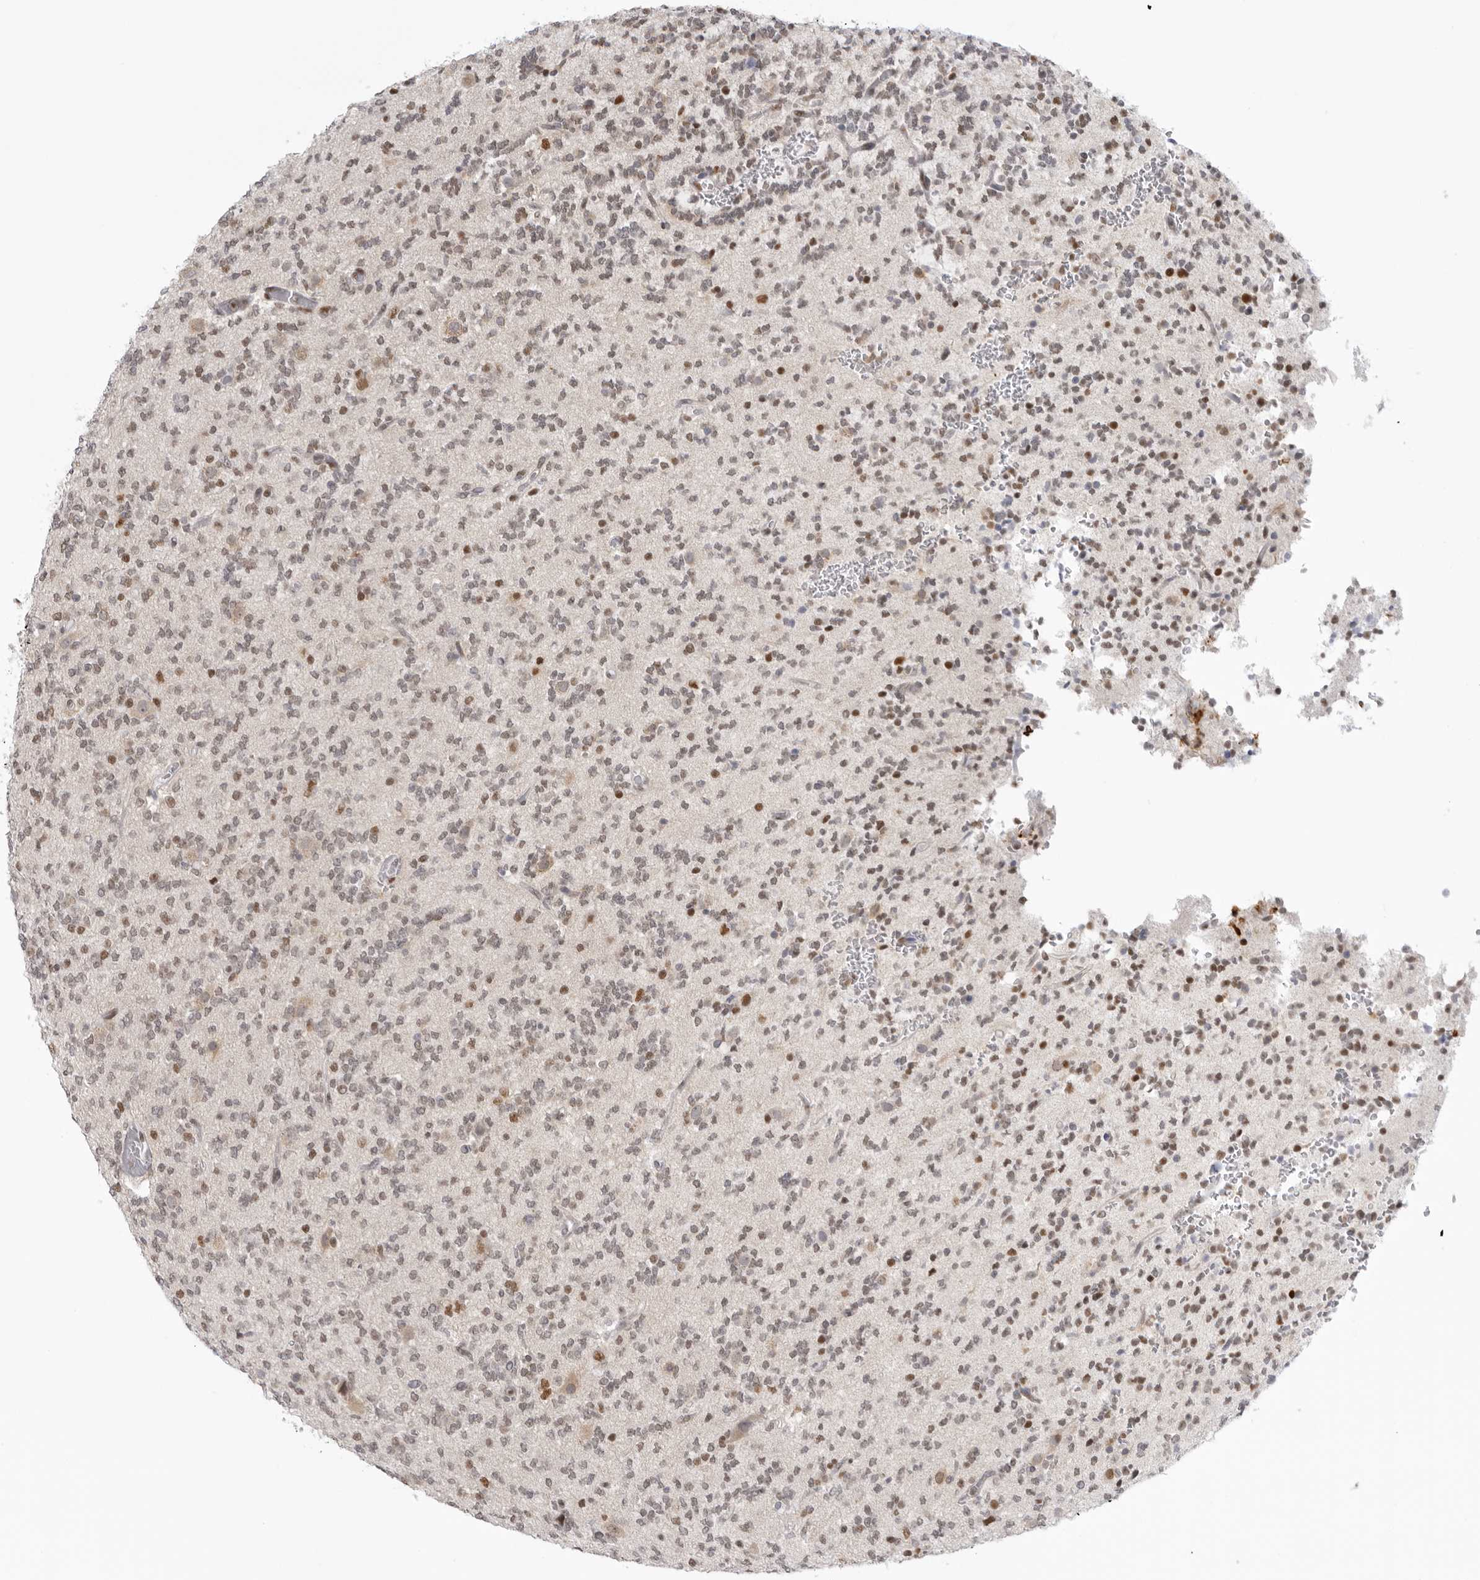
{"staining": {"intensity": "moderate", "quantity": "25%-75%", "location": "nuclear"}, "tissue": "glioma", "cell_type": "Tumor cells", "image_type": "cancer", "snomed": [{"axis": "morphology", "description": "Glioma, malignant, Low grade"}, {"axis": "topography", "description": "Brain"}], "caption": "This histopathology image displays immunohistochemistry staining of human malignant glioma (low-grade), with medium moderate nuclear staining in approximately 25%-75% of tumor cells.", "gene": "RPA2", "patient": {"sex": "male", "age": 38}}